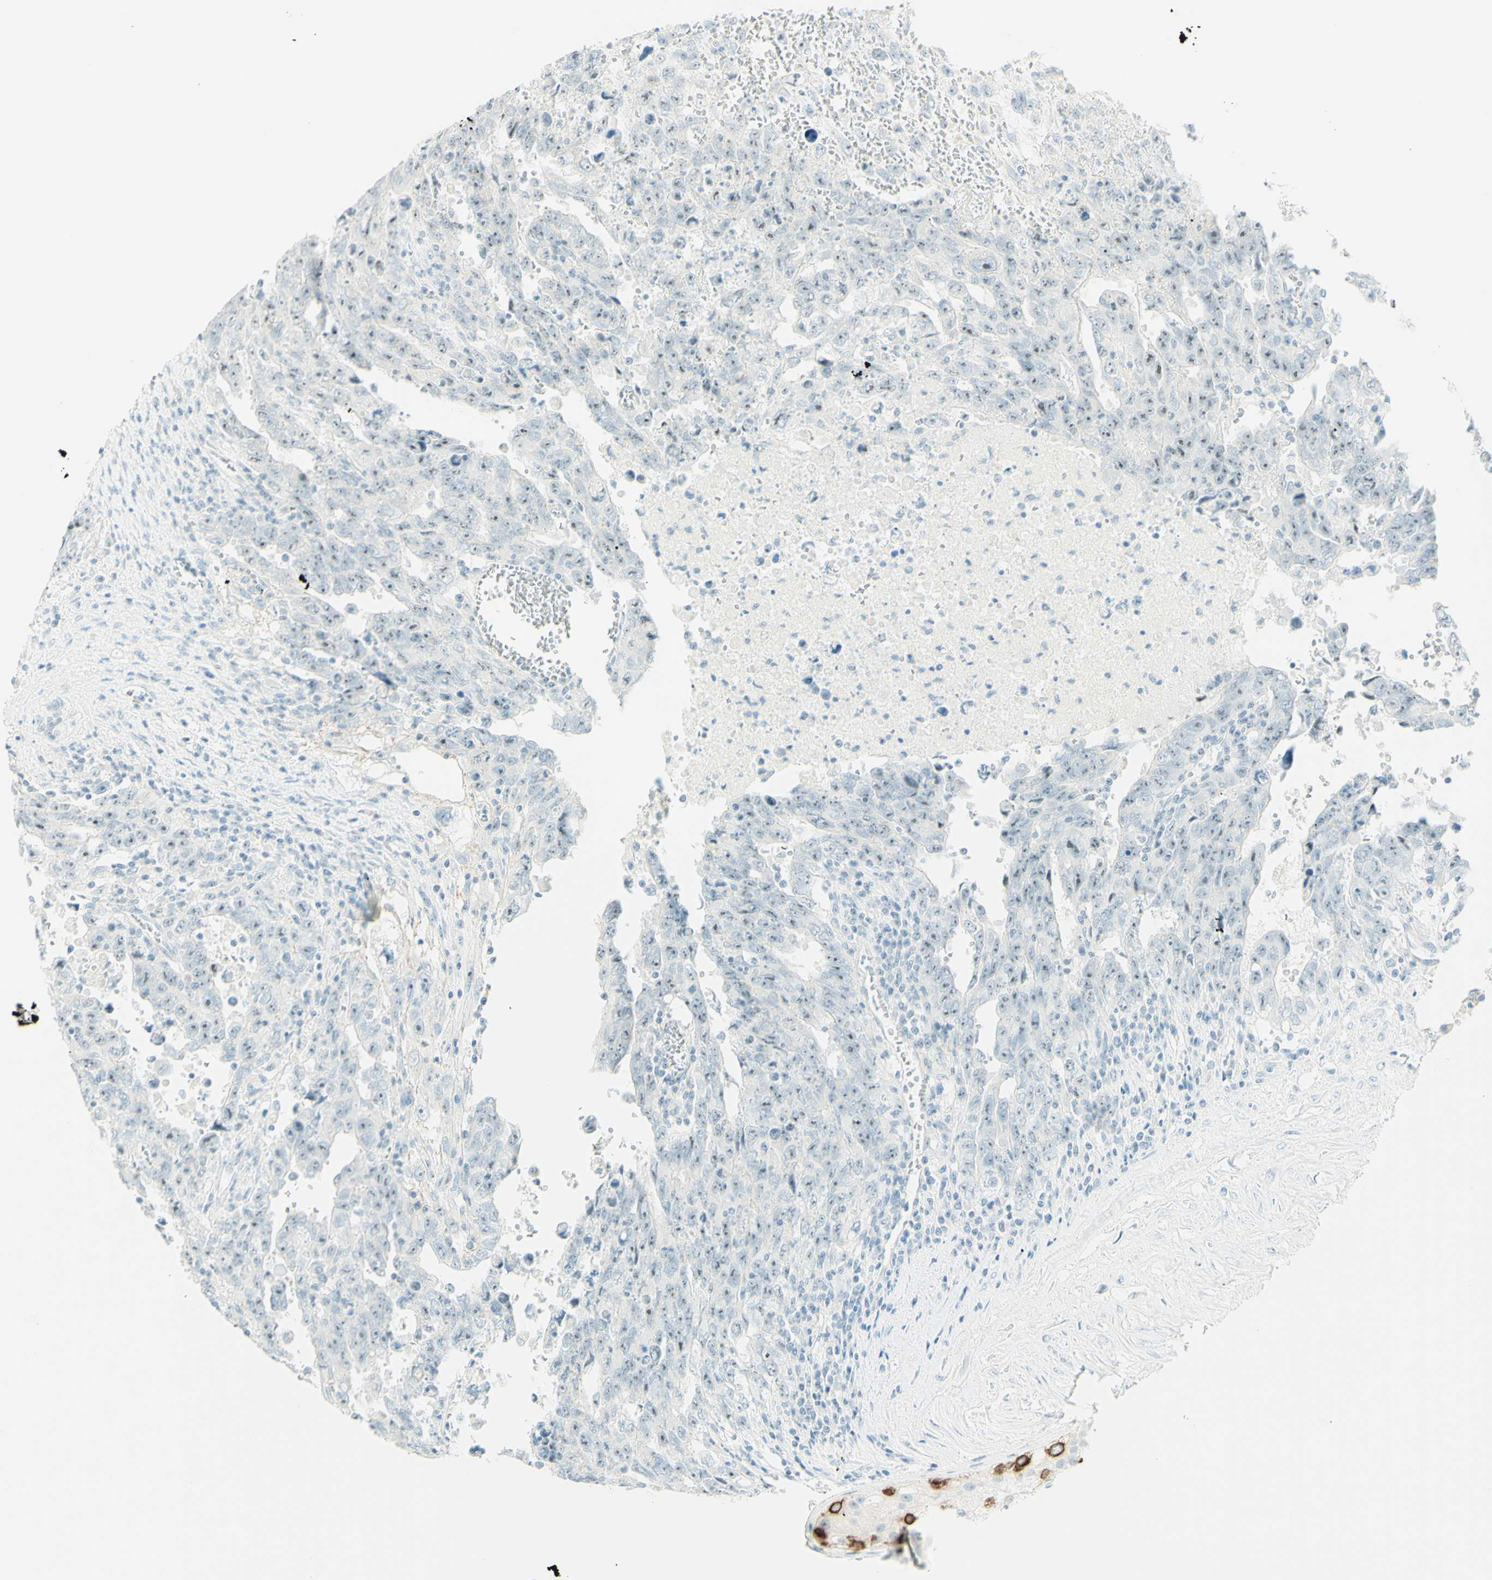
{"staining": {"intensity": "weak", "quantity": "25%-75%", "location": "nuclear"}, "tissue": "testis cancer", "cell_type": "Tumor cells", "image_type": "cancer", "snomed": [{"axis": "morphology", "description": "Carcinoma, Embryonal, NOS"}, {"axis": "topography", "description": "Testis"}], "caption": "IHC of human testis embryonal carcinoma exhibits low levels of weak nuclear positivity in about 25%-75% of tumor cells. The protein of interest is shown in brown color, while the nuclei are stained blue.", "gene": "FMR1NB", "patient": {"sex": "male", "age": 28}}